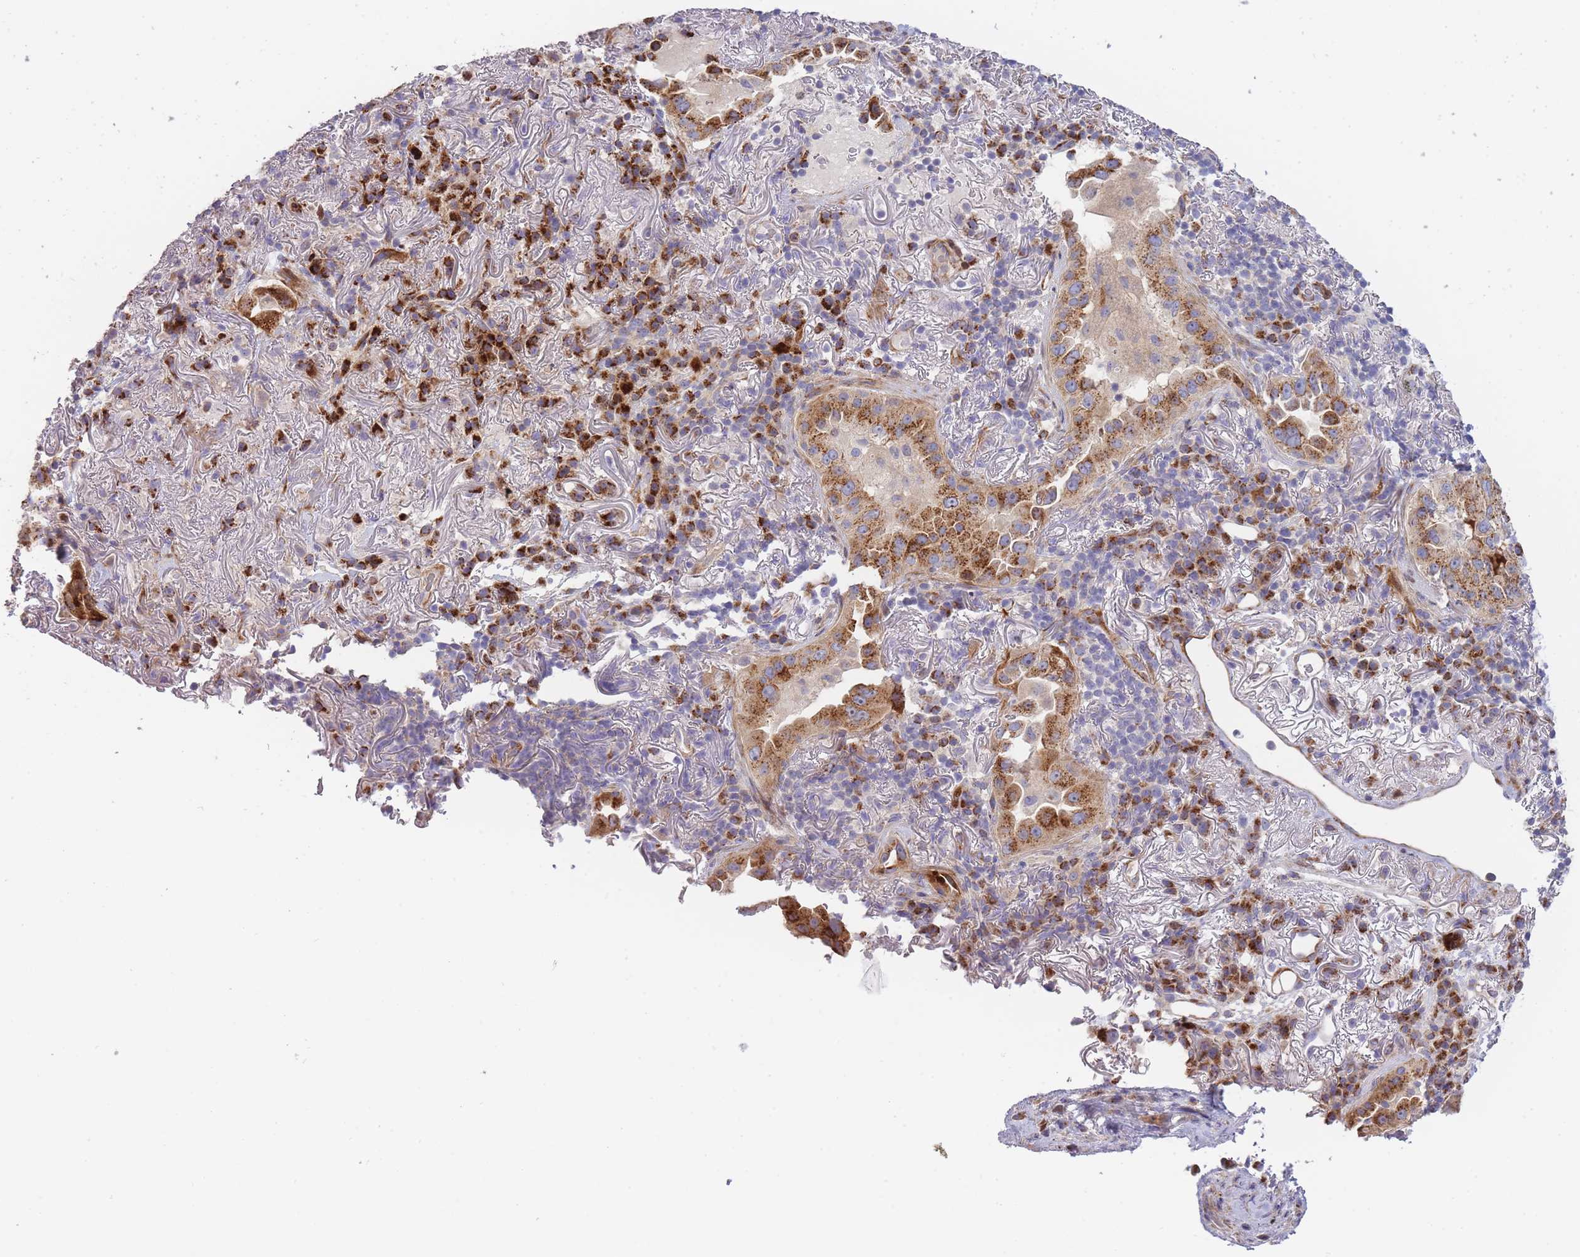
{"staining": {"intensity": "strong", "quantity": ">75%", "location": "cytoplasmic/membranous"}, "tissue": "lung cancer", "cell_type": "Tumor cells", "image_type": "cancer", "snomed": [{"axis": "morphology", "description": "Adenocarcinoma, NOS"}, {"axis": "topography", "description": "Lung"}], "caption": "Lung adenocarcinoma stained with a brown dye reveals strong cytoplasmic/membranous positive expression in about >75% of tumor cells.", "gene": "ATP5MC2", "patient": {"sex": "female", "age": 69}}